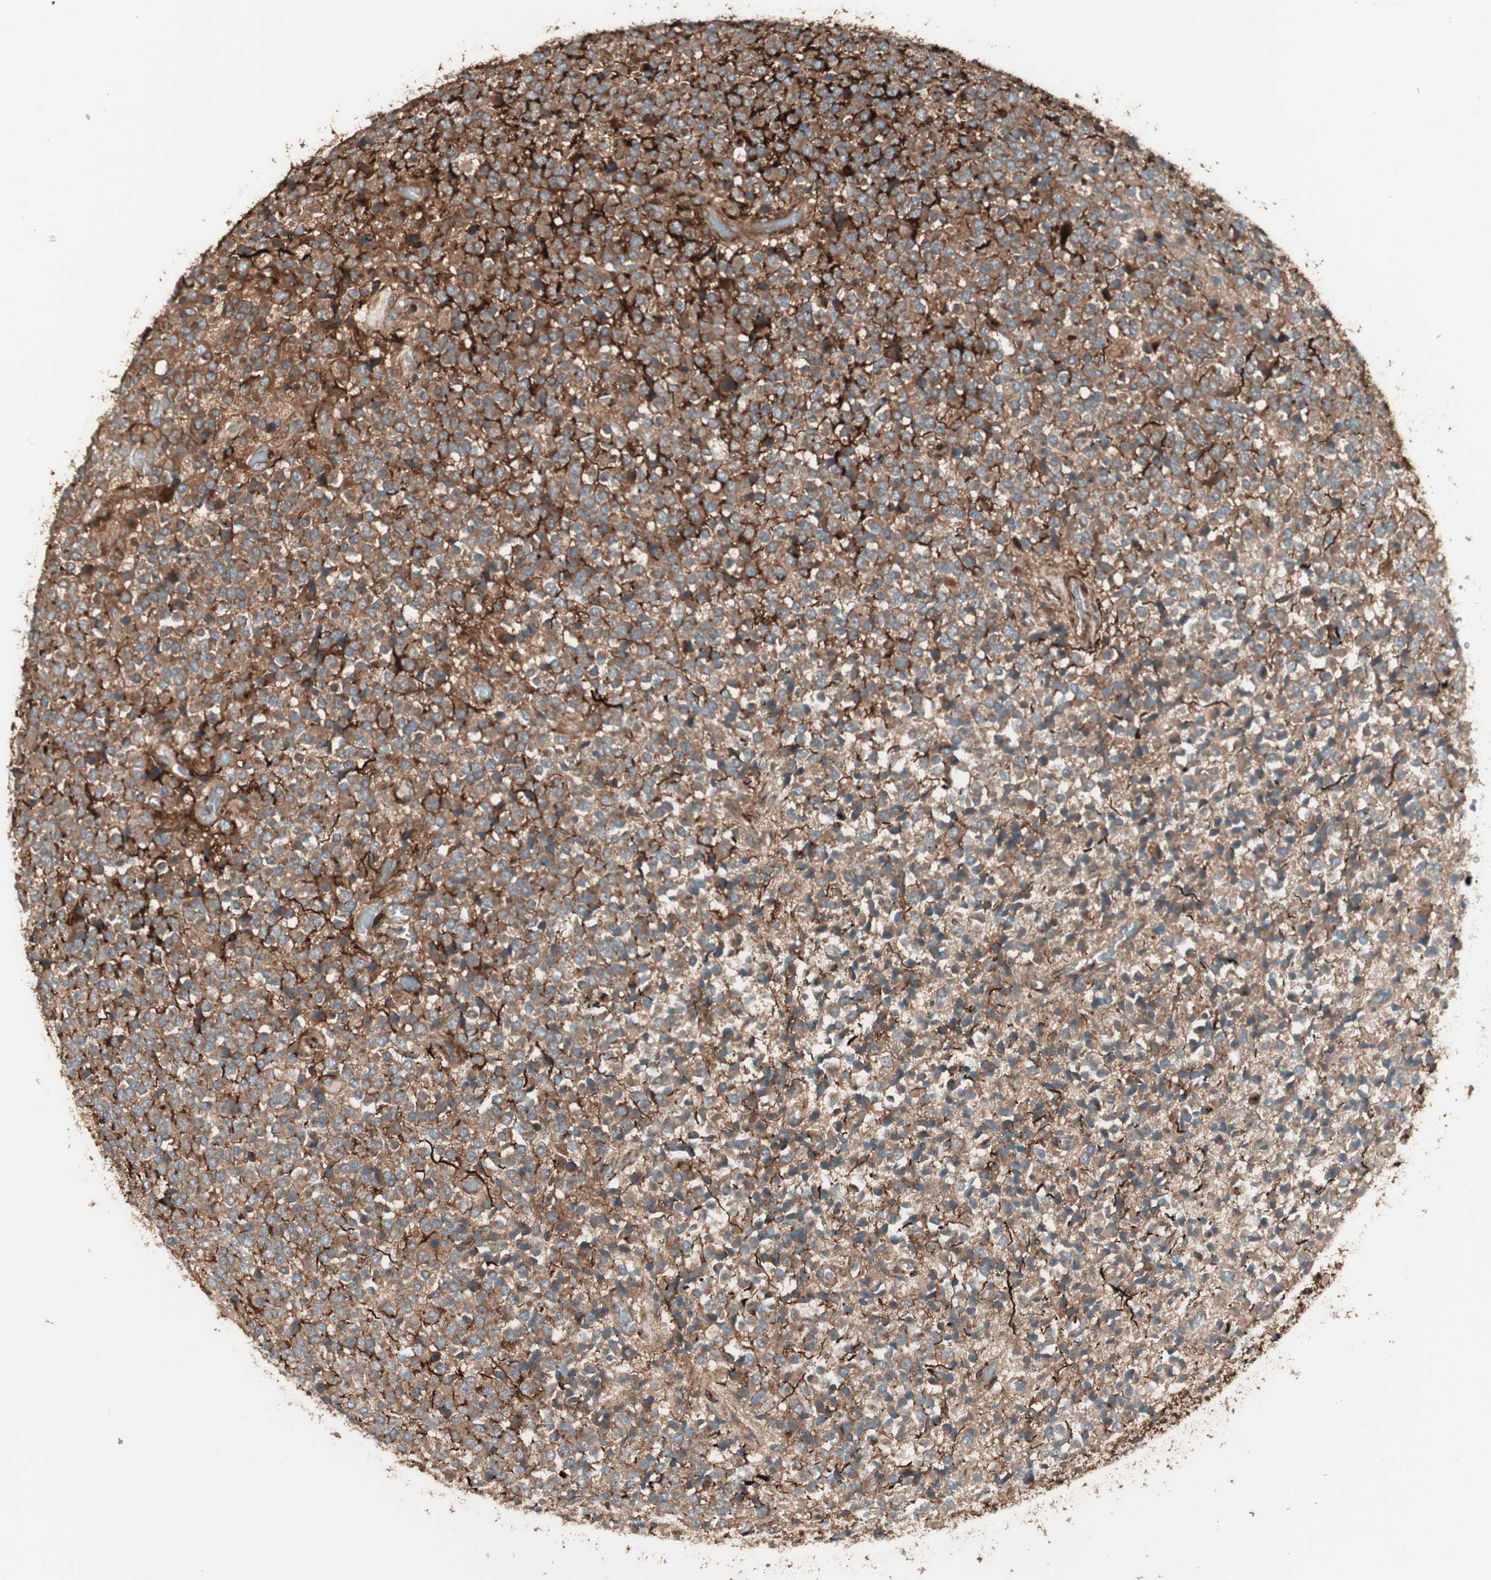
{"staining": {"intensity": "weak", "quantity": ">75%", "location": "cytoplasmic/membranous"}, "tissue": "glioma", "cell_type": "Tumor cells", "image_type": "cancer", "snomed": [{"axis": "morphology", "description": "Glioma, malignant, High grade"}, {"axis": "topography", "description": "pancreas cauda"}], "caption": "Immunohistochemical staining of human high-grade glioma (malignant) demonstrates weak cytoplasmic/membranous protein staining in about >75% of tumor cells.", "gene": "PPP2R5E", "patient": {"sex": "male", "age": 60}}